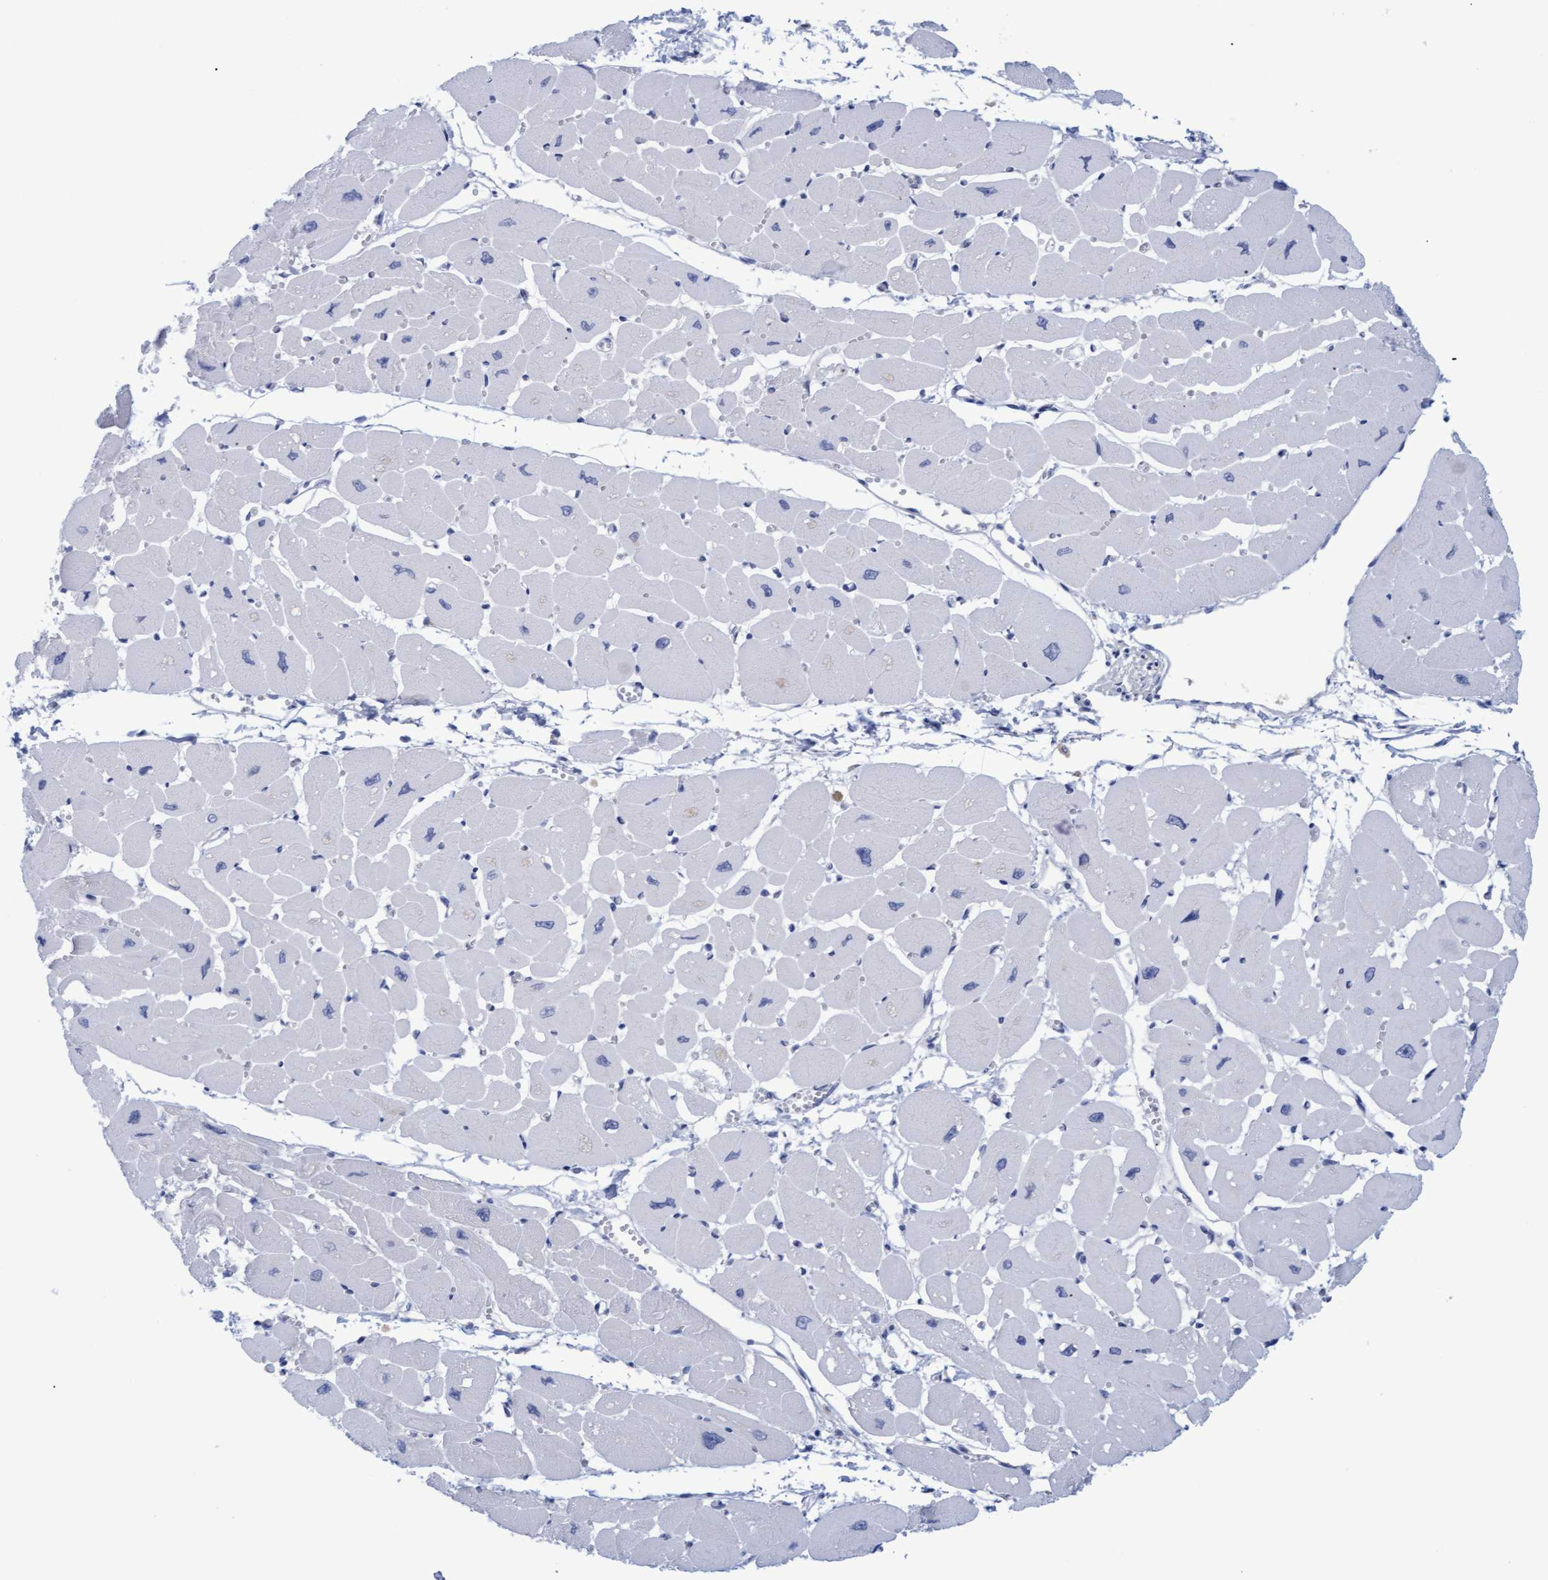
{"staining": {"intensity": "negative", "quantity": "none", "location": "none"}, "tissue": "heart muscle", "cell_type": "Cardiomyocytes", "image_type": "normal", "snomed": [{"axis": "morphology", "description": "Normal tissue, NOS"}, {"axis": "topography", "description": "Heart"}], "caption": "Cardiomyocytes show no significant protein expression in unremarkable heart muscle. The staining is performed using DAB (3,3'-diaminobenzidine) brown chromogen with nuclei counter-stained in using hematoxylin.", "gene": "STXBP1", "patient": {"sex": "female", "age": 54}}